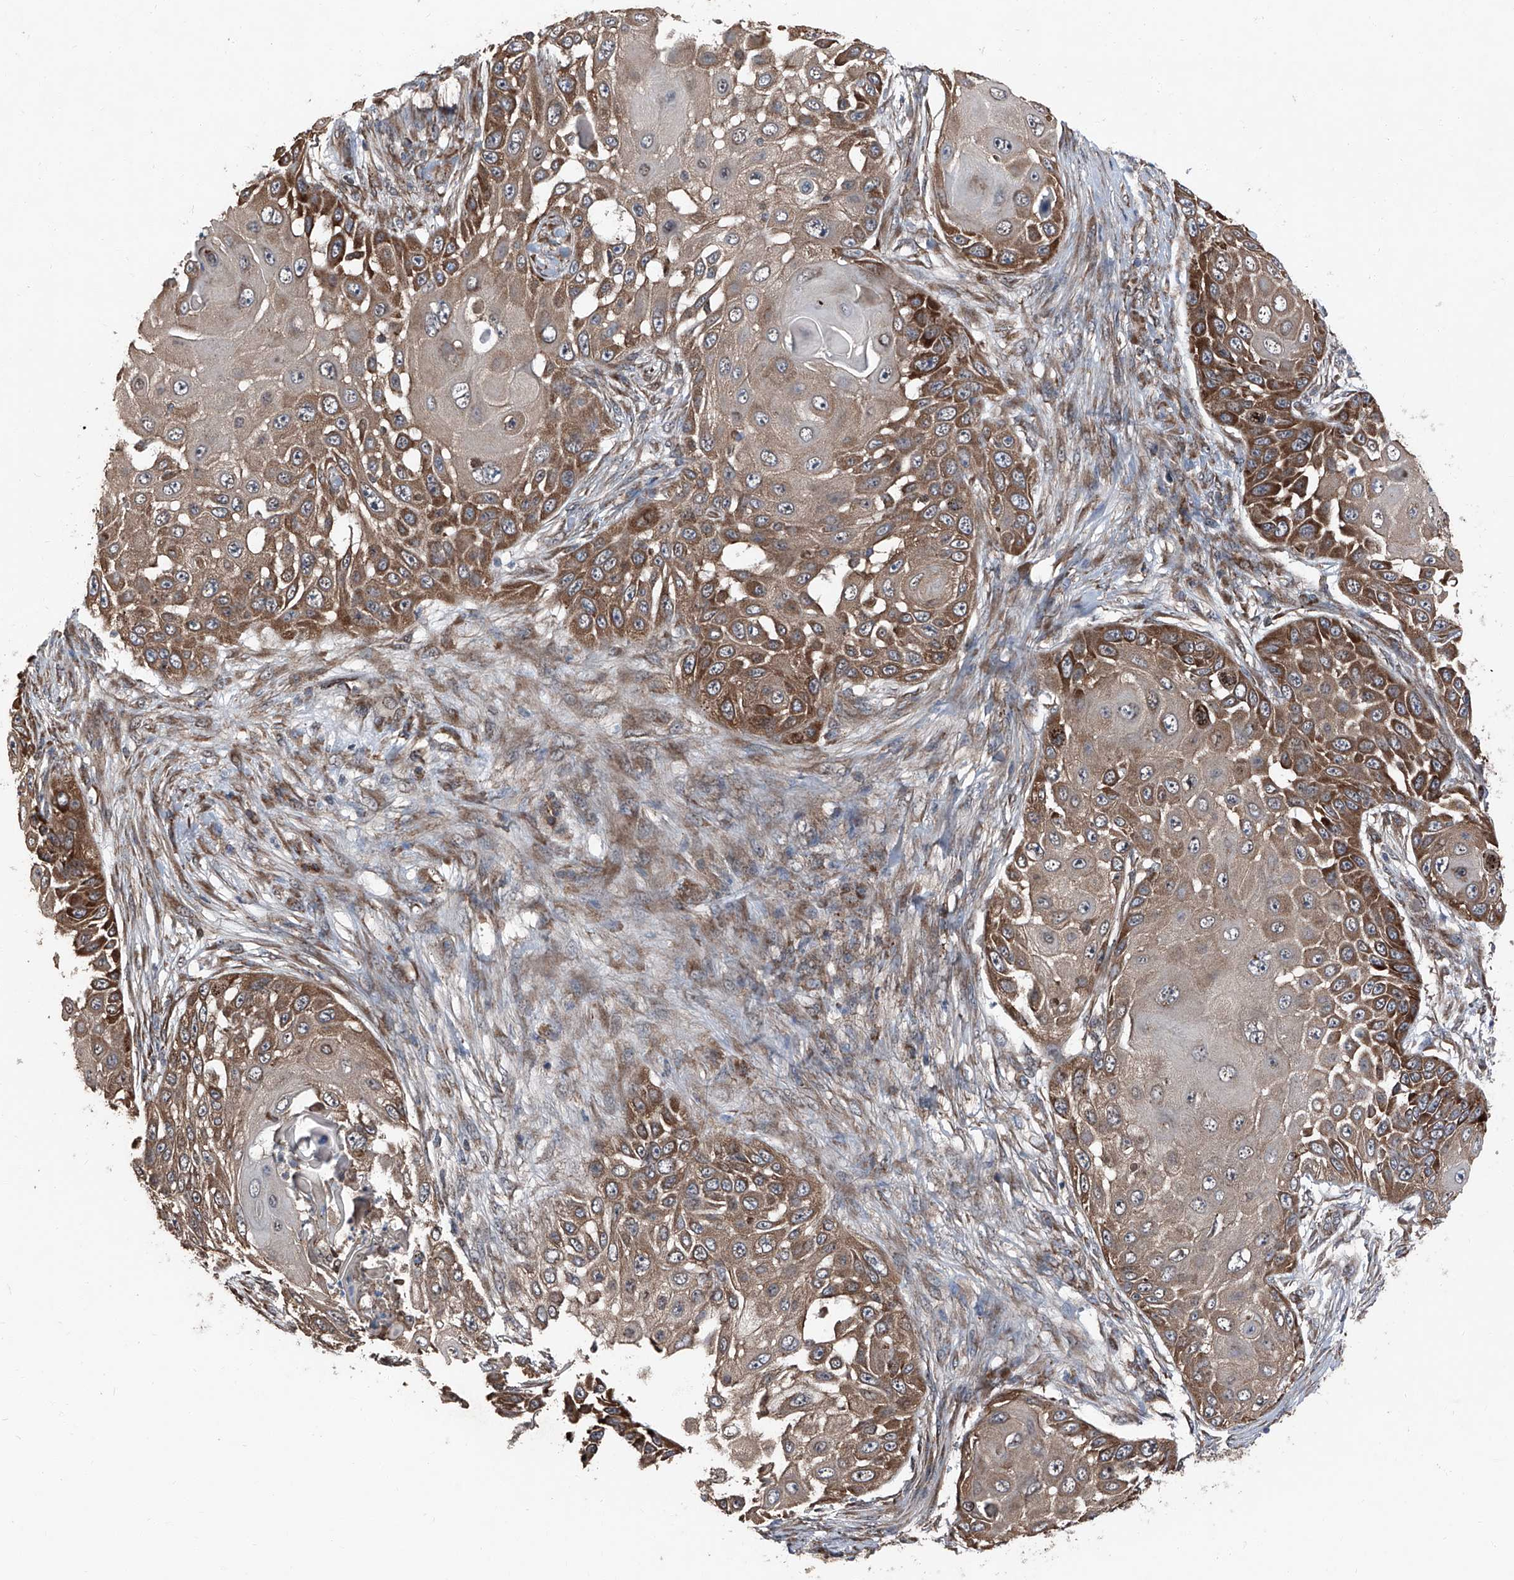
{"staining": {"intensity": "moderate", "quantity": ">75%", "location": "cytoplasmic/membranous"}, "tissue": "skin cancer", "cell_type": "Tumor cells", "image_type": "cancer", "snomed": [{"axis": "morphology", "description": "Squamous cell carcinoma, NOS"}, {"axis": "topography", "description": "Skin"}], "caption": "This histopathology image reveals skin squamous cell carcinoma stained with immunohistochemistry (IHC) to label a protein in brown. The cytoplasmic/membranous of tumor cells show moderate positivity for the protein. Nuclei are counter-stained blue.", "gene": "LIMK1", "patient": {"sex": "female", "age": 44}}